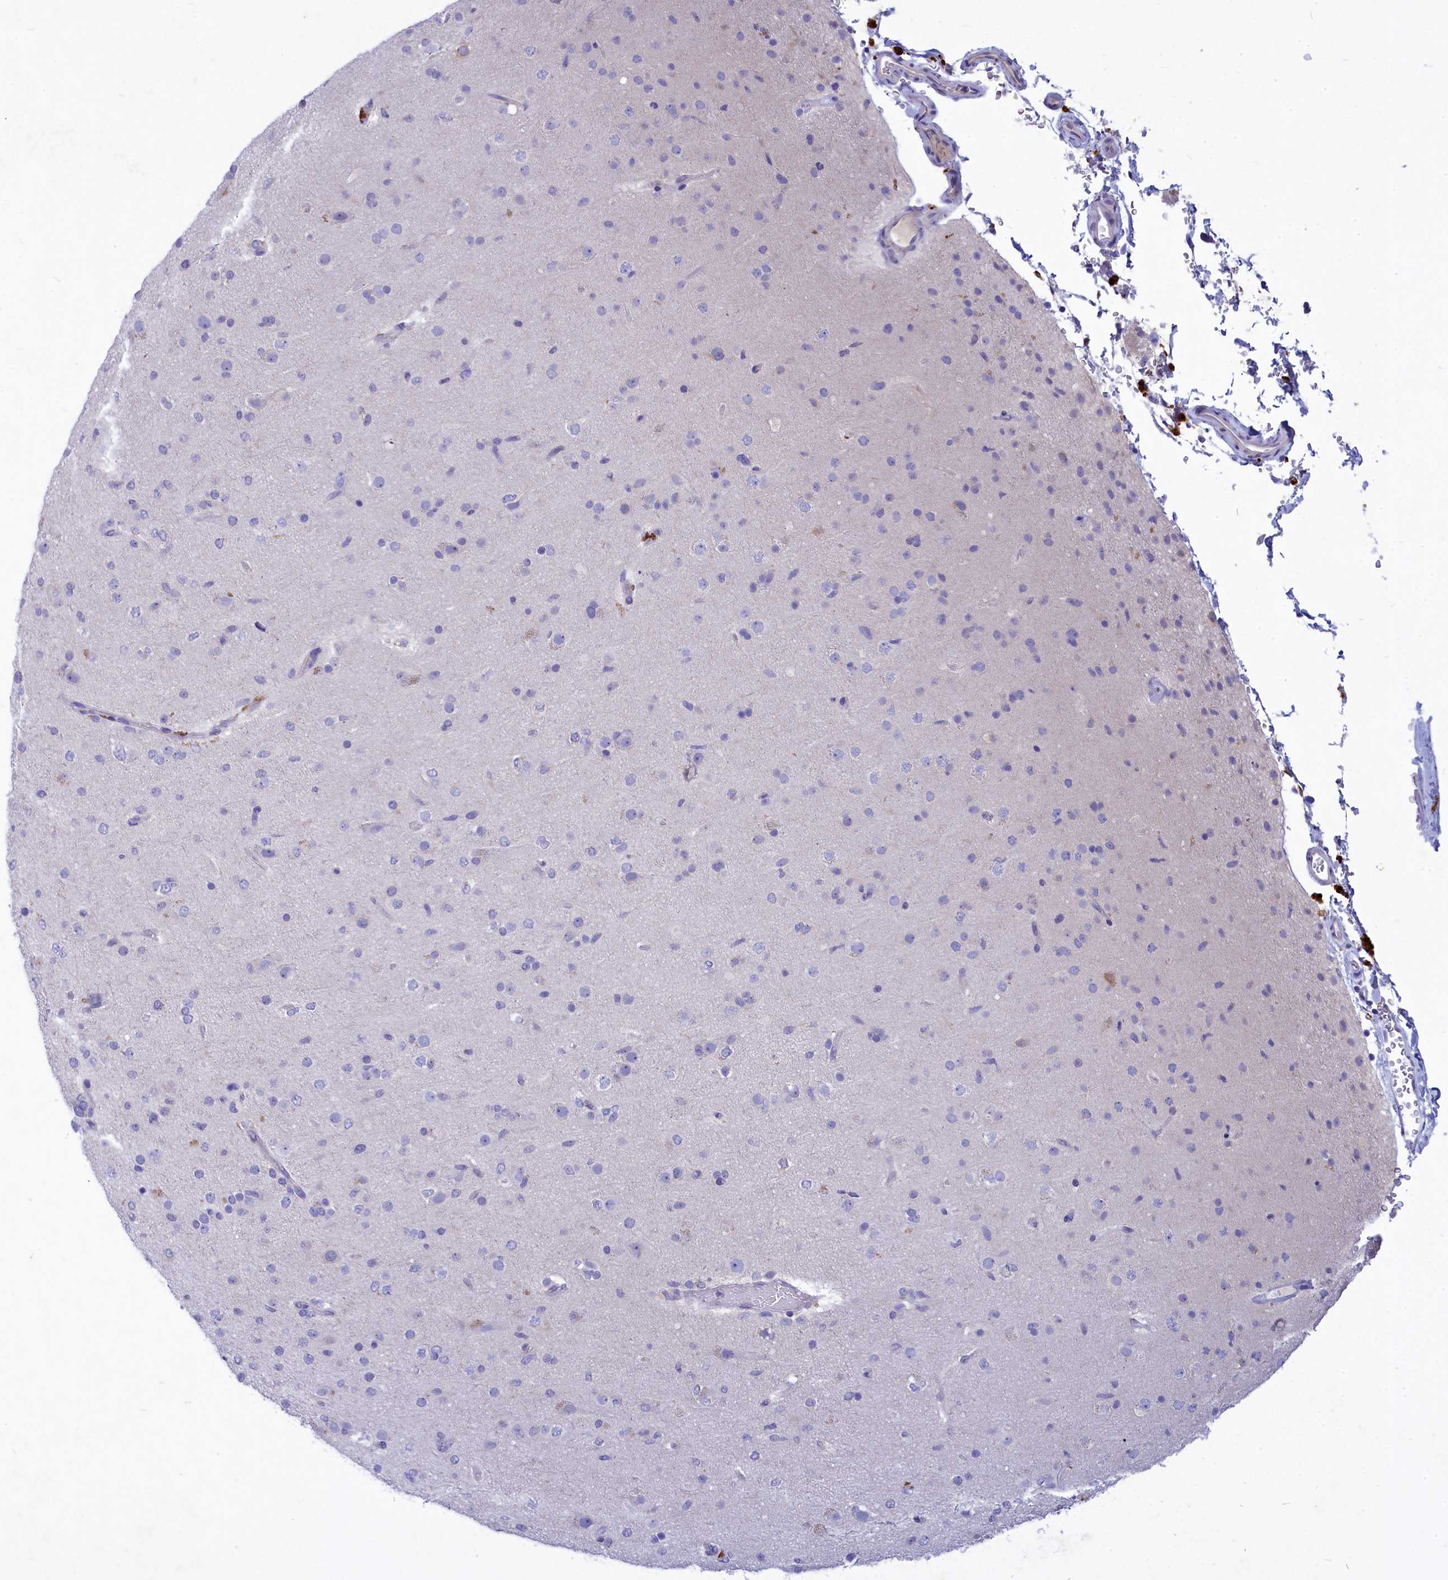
{"staining": {"intensity": "negative", "quantity": "none", "location": "none"}, "tissue": "glioma", "cell_type": "Tumor cells", "image_type": "cancer", "snomed": [{"axis": "morphology", "description": "Glioma, malignant, Low grade"}, {"axis": "topography", "description": "Brain"}], "caption": "The image demonstrates no significant positivity in tumor cells of low-grade glioma (malignant).", "gene": "DEFB119", "patient": {"sex": "male", "age": 65}}